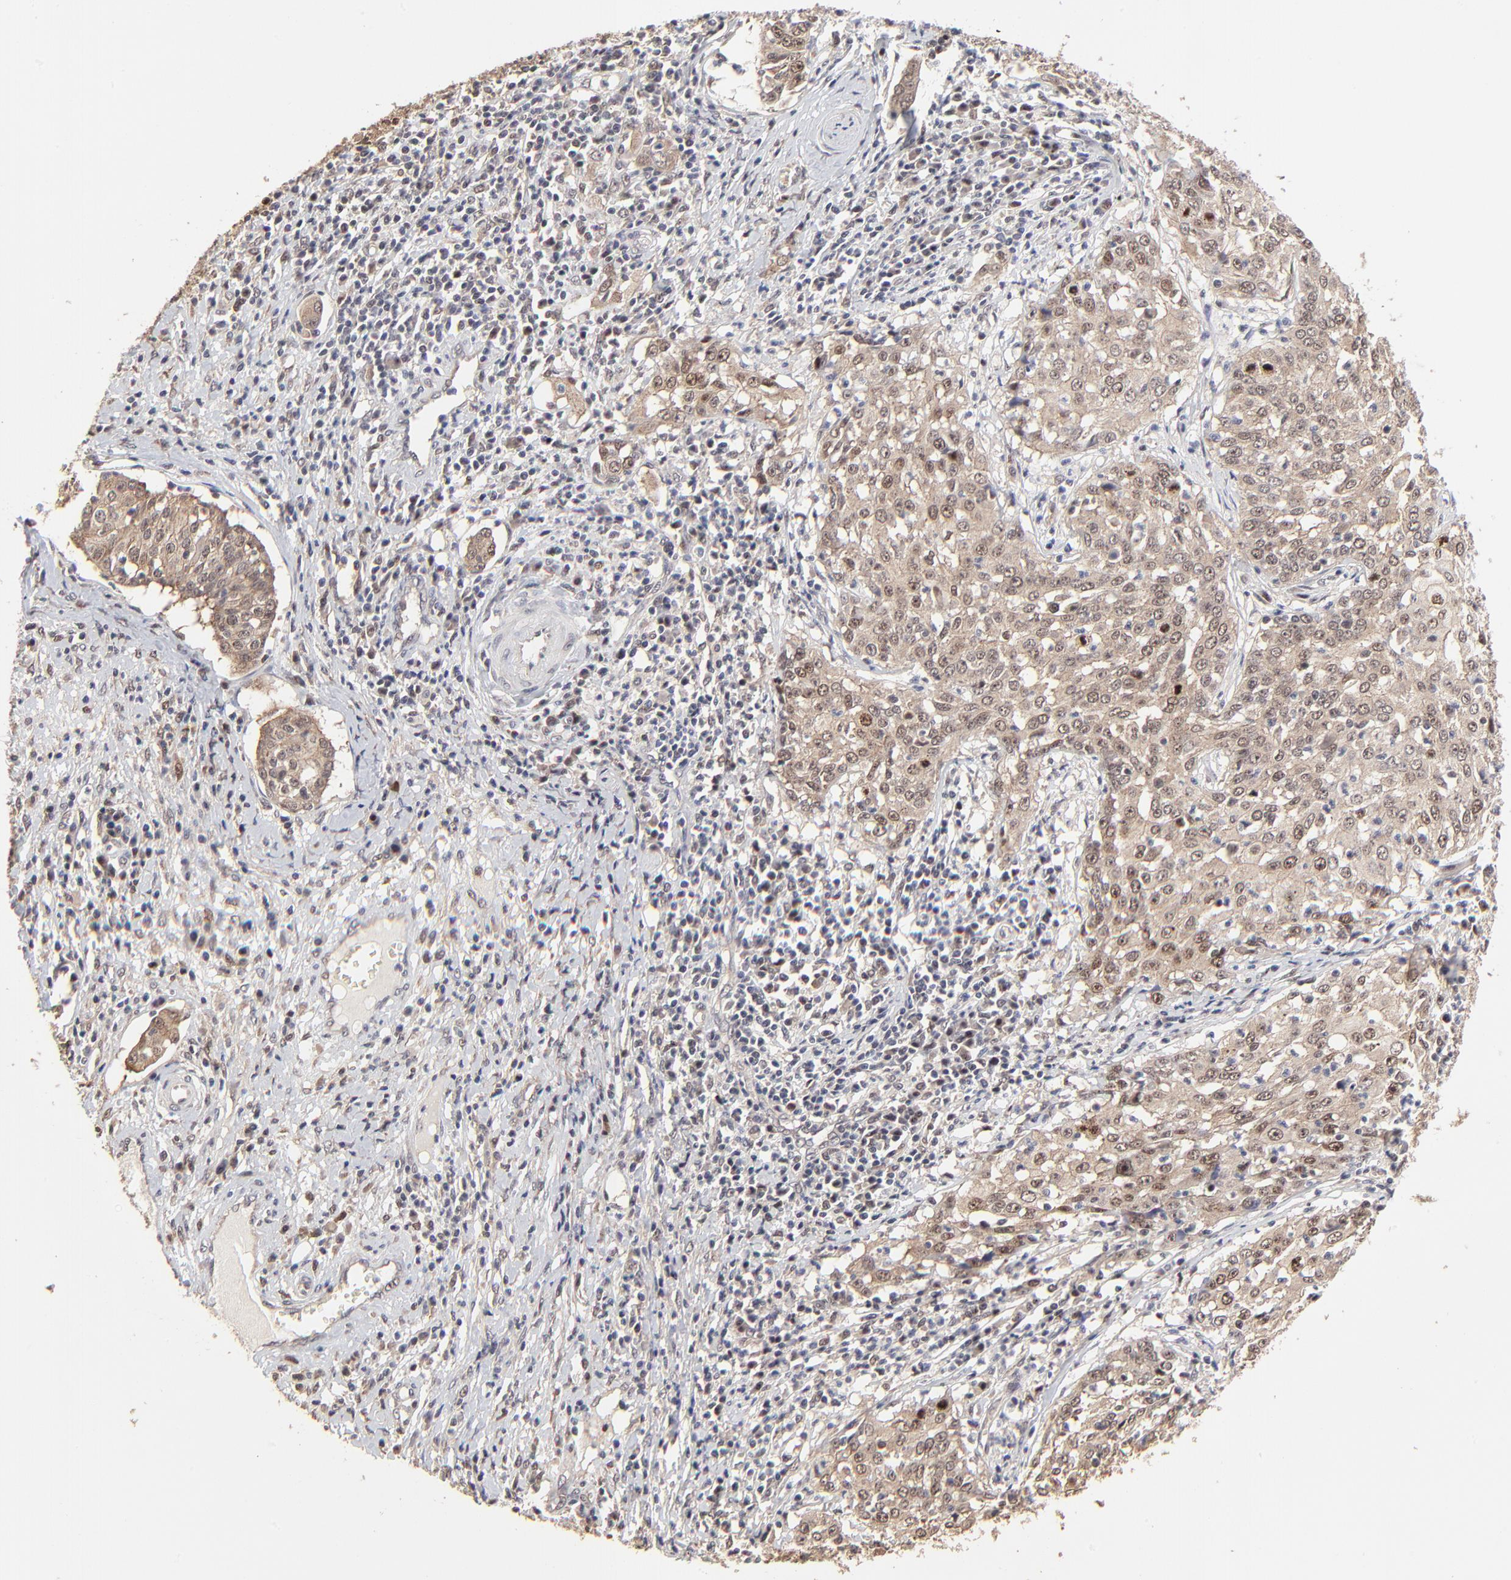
{"staining": {"intensity": "moderate", "quantity": ">75%", "location": "cytoplasmic/membranous,nuclear"}, "tissue": "cervical cancer", "cell_type": "Tumor cells", "image_type": "cancer", "snomed": [{"axis": "morphology", "description": "Squamous cell carcinoma, NOS"}, {"axis": "topography", "description": "Cervix"}], "caption": "There is medium levels of moderate cytoplasmic/membranous and nuclear positivity in tumor cells of cervical cancer (squamous cell carcinoma), as demonstrated by immunohistochemical staining (brown color).", "gene": "FRMD8", "patient": {"sex": "female", "age": 39}}